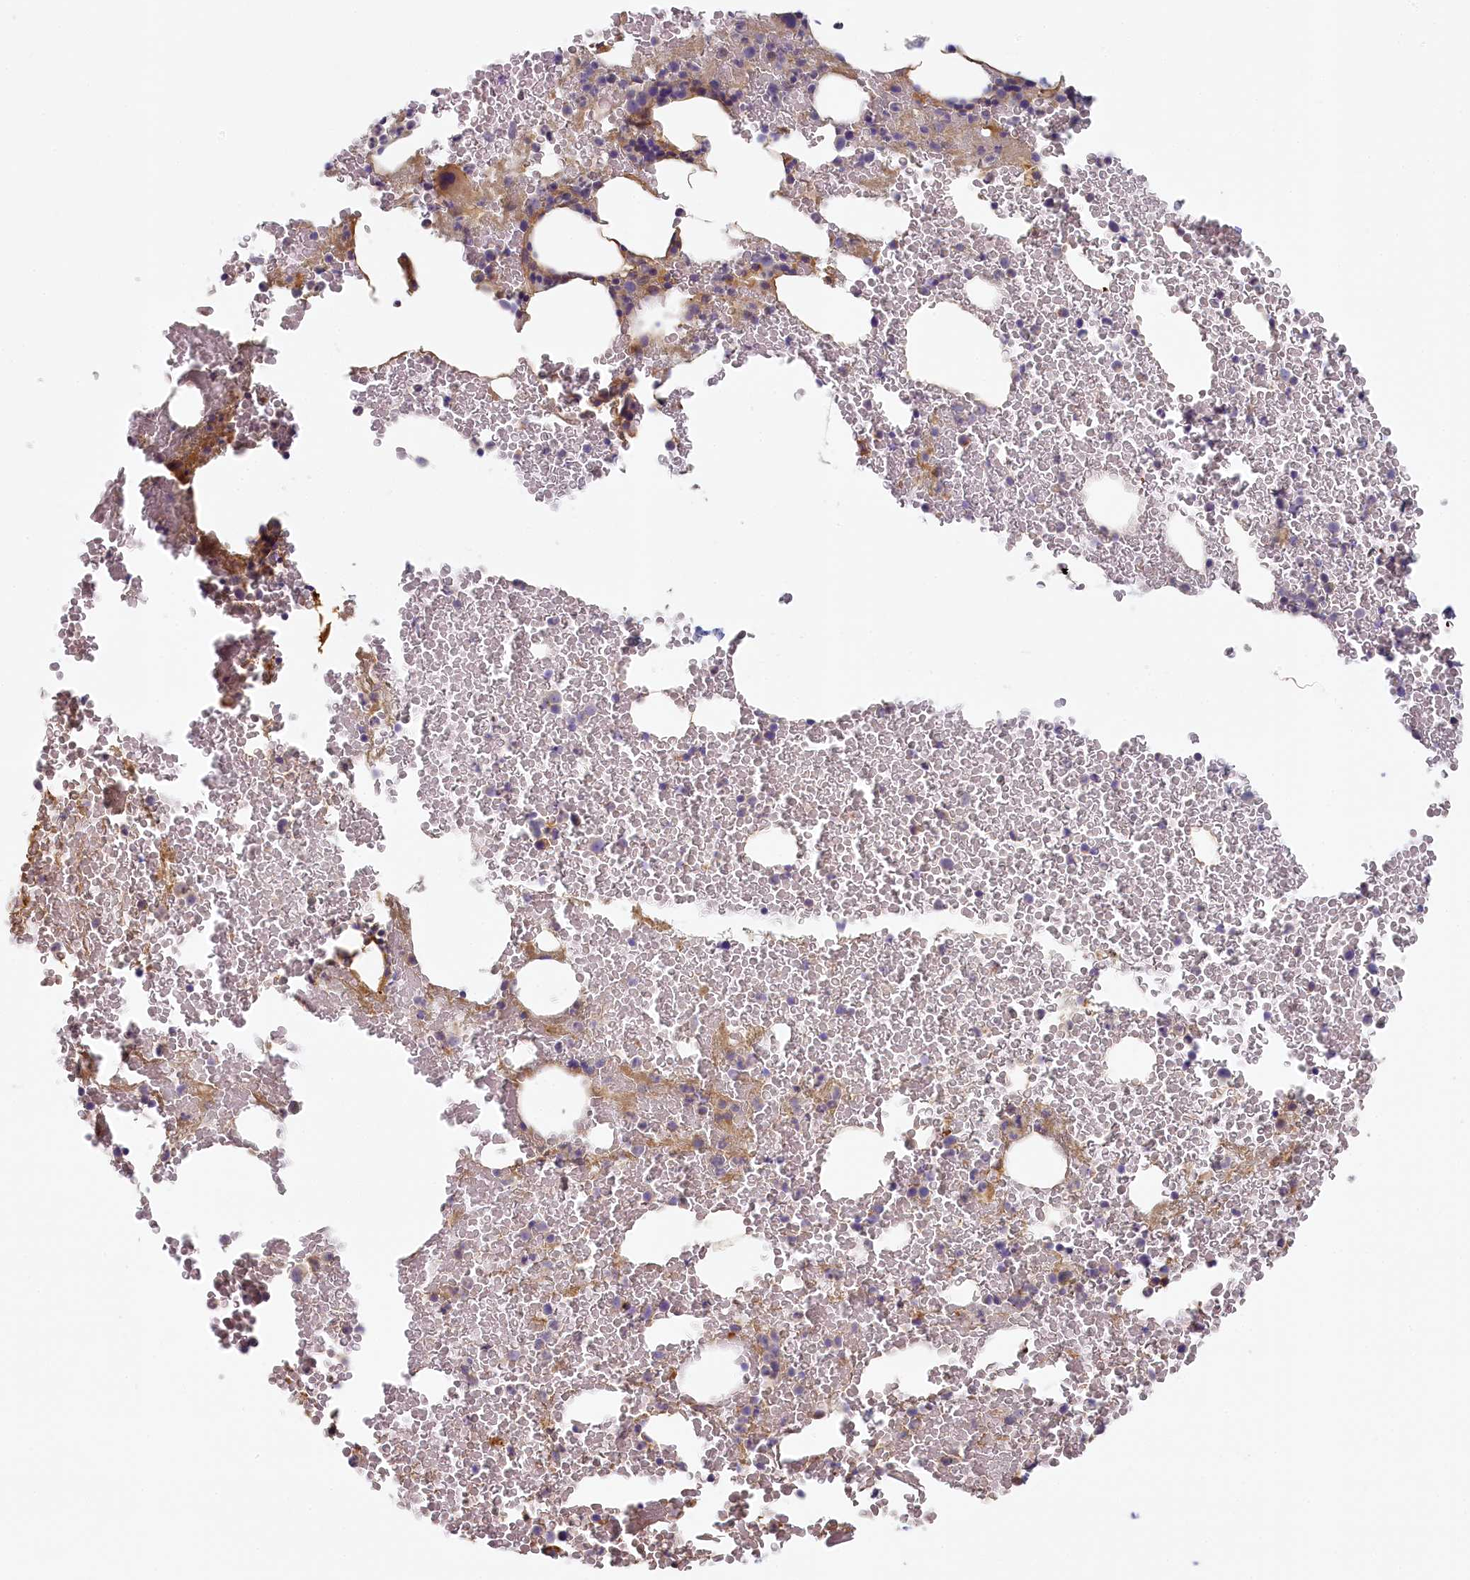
{"staining": {"intensity": "weak", "quantity": "<25%", "location": "cytoplasmic/membranous"}, "tissue": "bone marrow", "cell_type": "Hematopoietic cells", "image_type": "normal", "snomed": [{"axis": "morphology", "description": "Normal tissue, NOS"}, {"axis": "morphology", "description": "Inflammation, NOS"}, {"axis": "topography", "description": "Bone marrow"}], "caption": "The histopathology image demonstrates no significant staining in hematopoietic cells of bone marrow.", "gene": "STX16", "patient": {"sex": "female", "age": 78}}